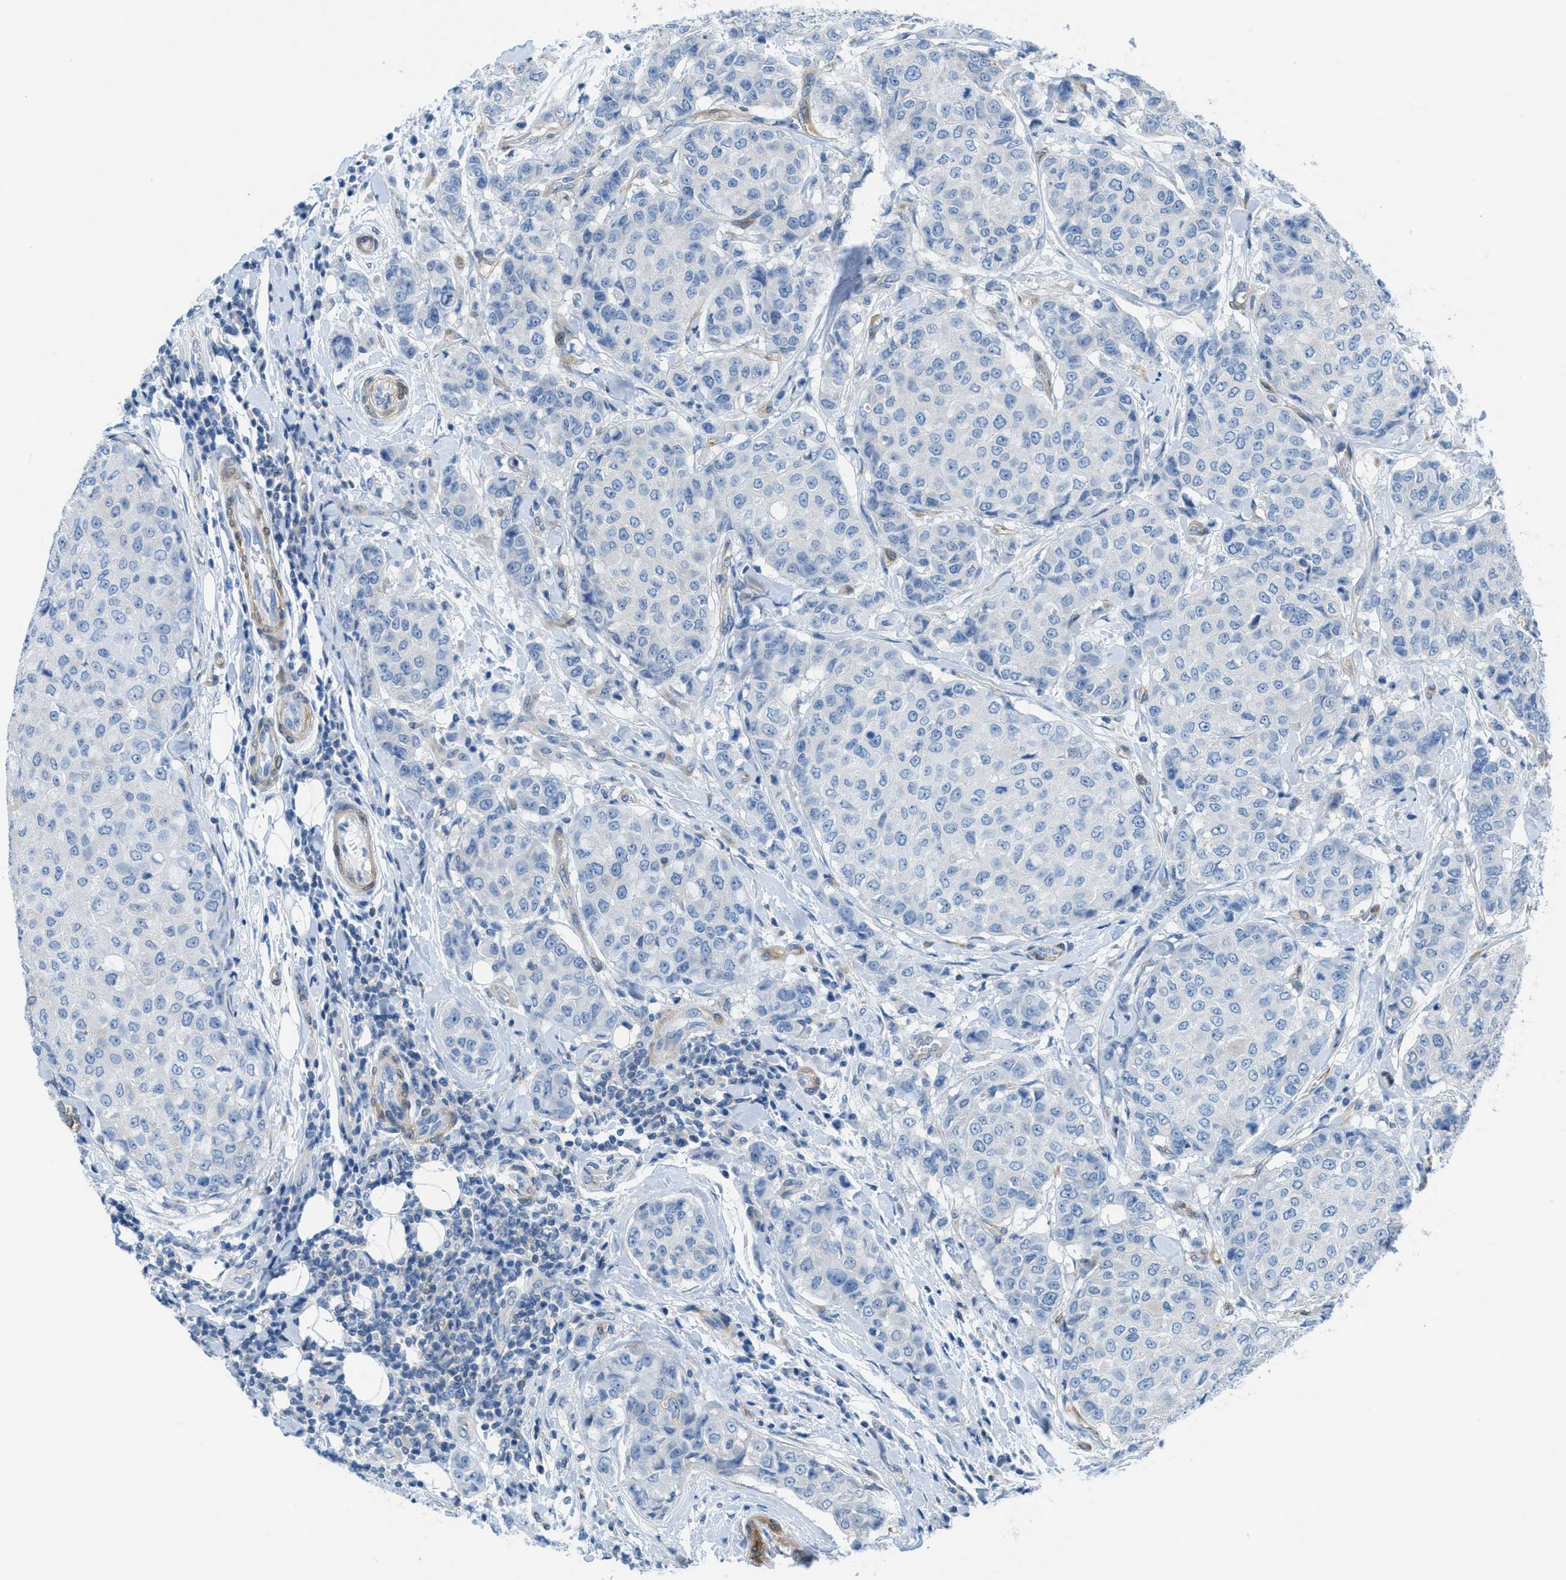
{"staining": {"intensity": "negative", "quantity": "none", "location": "none"}, "tissue": "breast cancer", "cell_type": "Tumor cells", "image_type": "cancer", "snomed": [{"axis": "morphology", "description": "Duct carcinoma"}, {"axis": "topography", "description": "Breast"}], "caption": "Tumor cells show no significant protein positivity in breast cancer (intraductal carcinoma).", "gene": "MAPRE2", "patient": {"sex": "female", "age": 27}}